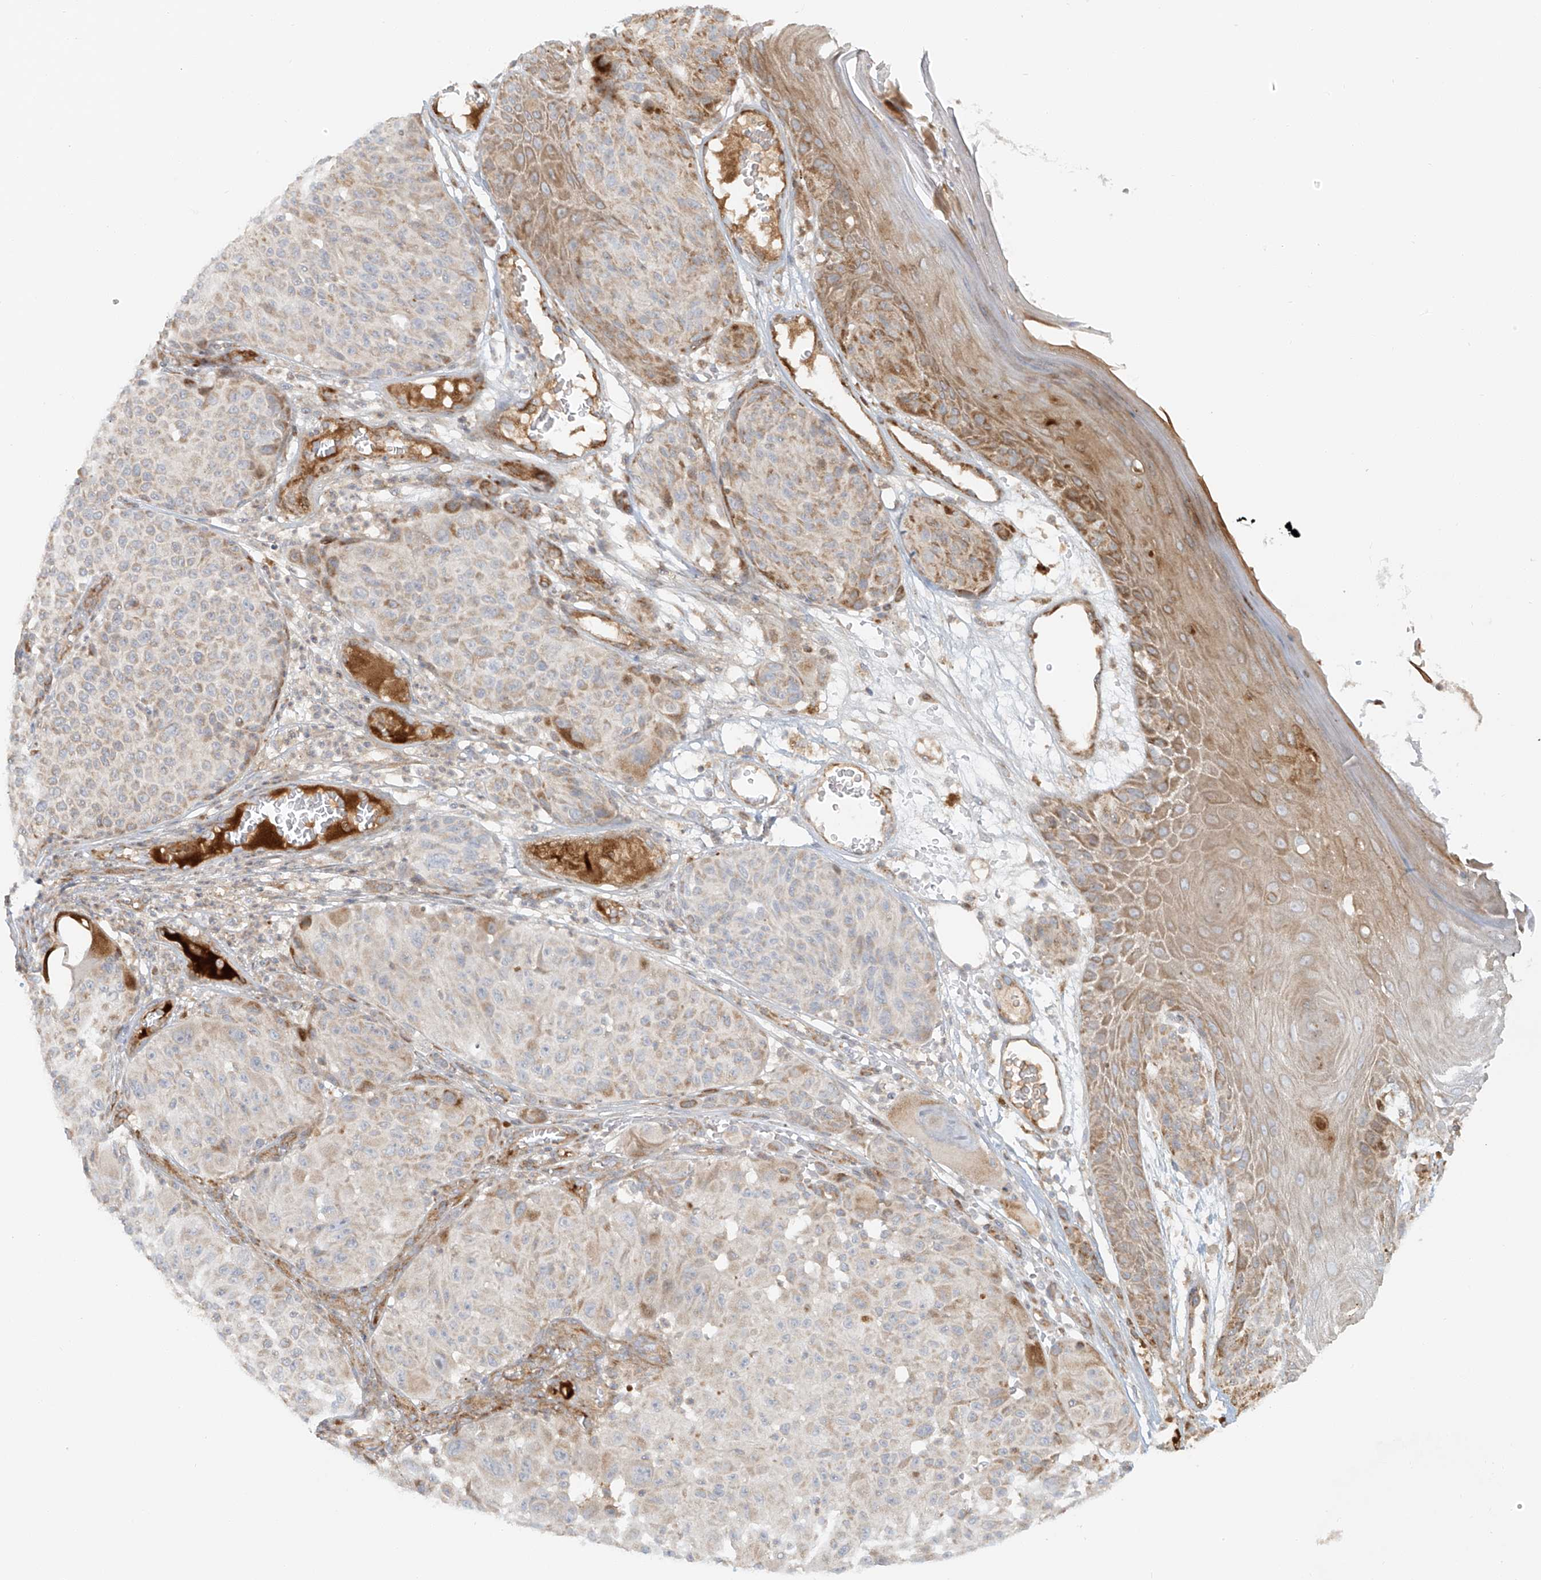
{"staining": {"intensity": "negative", "quantity": "none", "location": "none"}, "tissue": "melanoma", "cell_type": "Tumor cells", "image_type": "cancer", "snomed": [{"axis": "morphology", "description": "Malignant melanoma, NOS"}, {"axis": "topography", "description": "Skin"}], "caption": "DAB immunohistochemical staining of human melanoma exhibits no significant expression in tumor cells.", "gene": "MIPEP", "patient": {"sex": "male", "age": 83}}